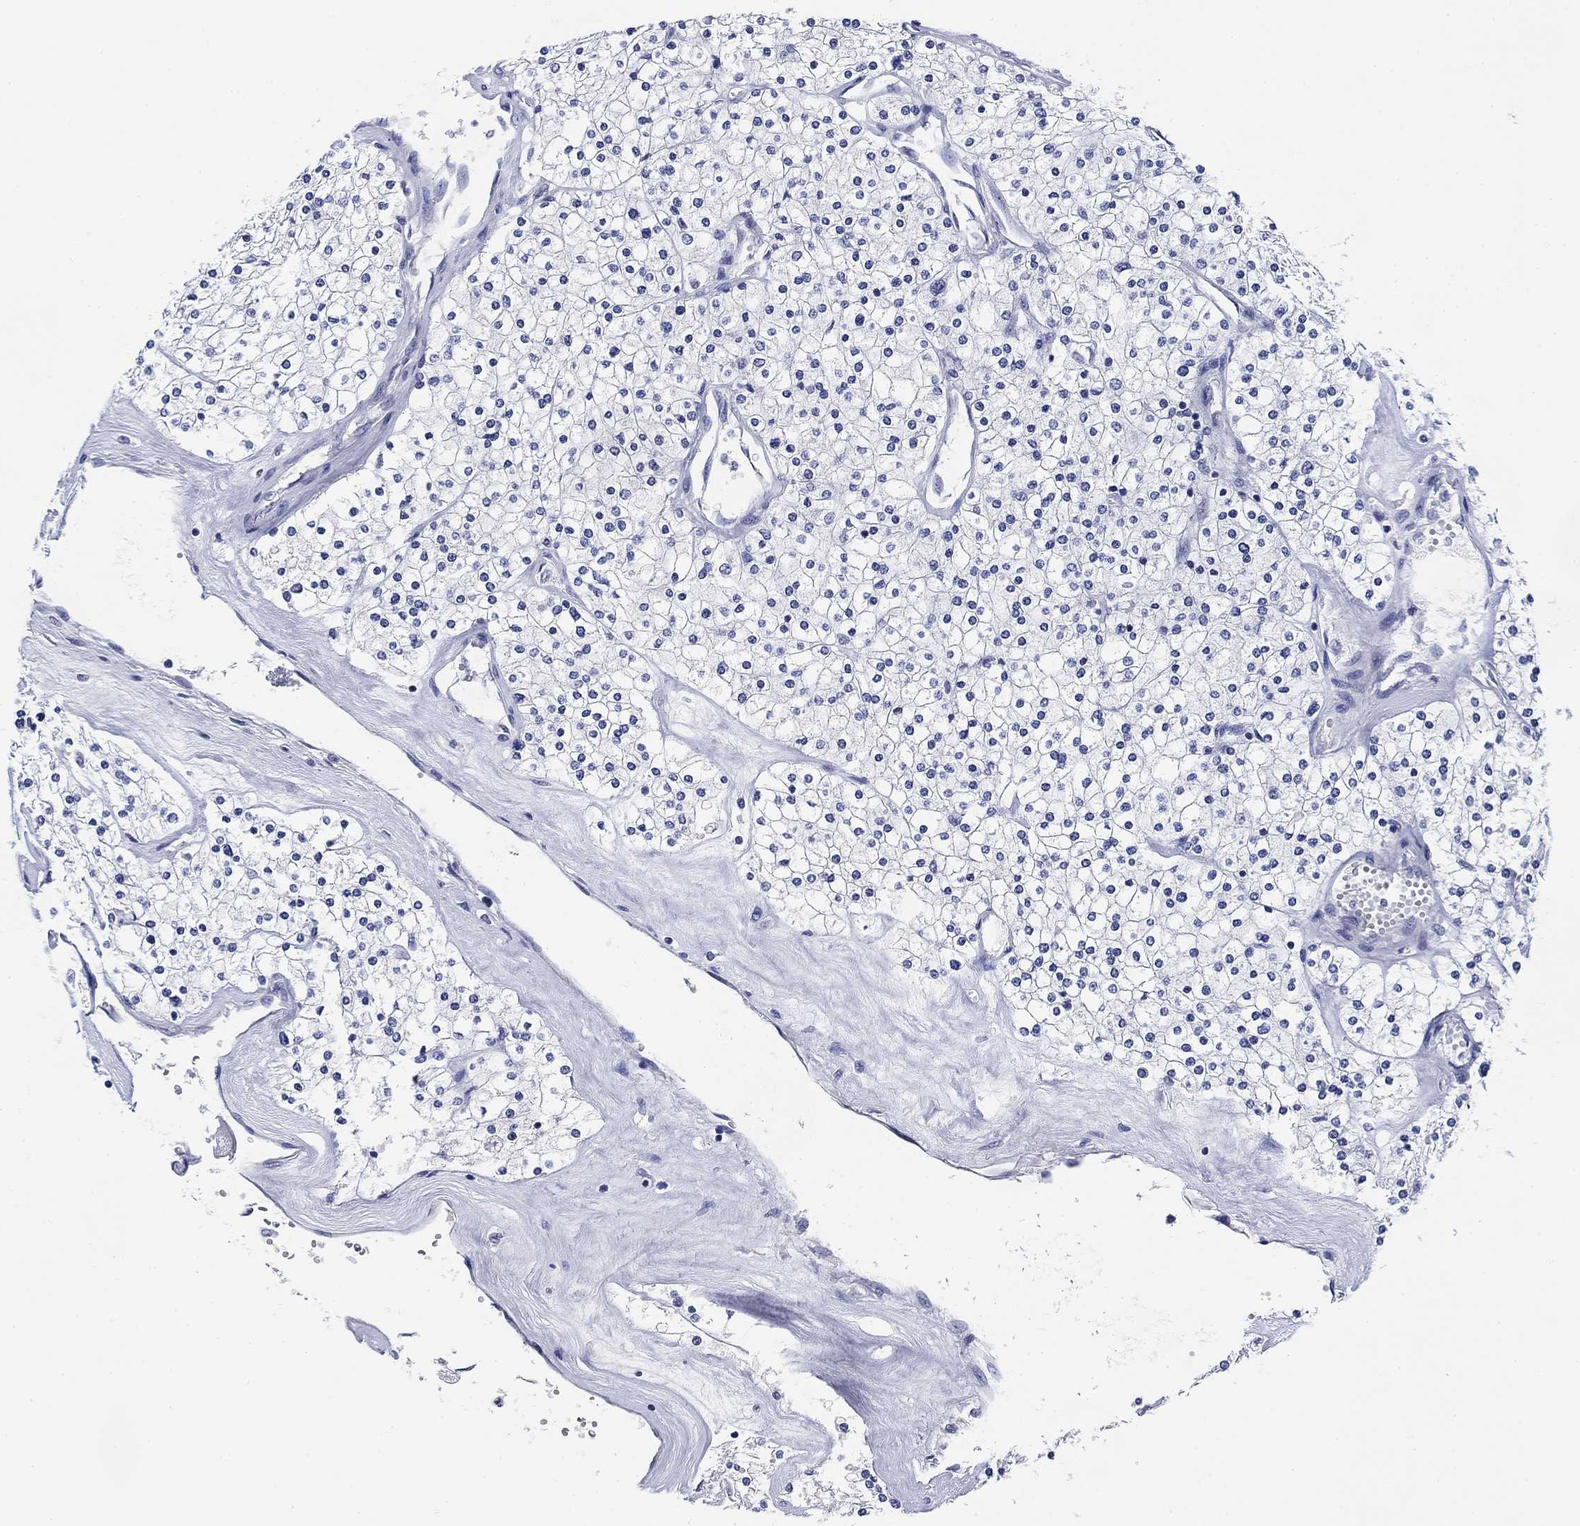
{"staining": {"intensity": "negative", "quantity": "none", "location": "none"}, "tissue": "renal cancer", "cell_type": "Tumor cells", "image_type": "cancer", "snomed": [{"axis": "morphology", "description": "Adenocarcinoma, NOS"}, {"axis": "topography", "description": "Kidney"}], "caption": "This is a image of immunohistochemistry staining of renal cancer (adenocarcinoma), which shows no staining in tumor cells.", "gene": "DAZL", "patient": {"sex": "male", "age": 80}}